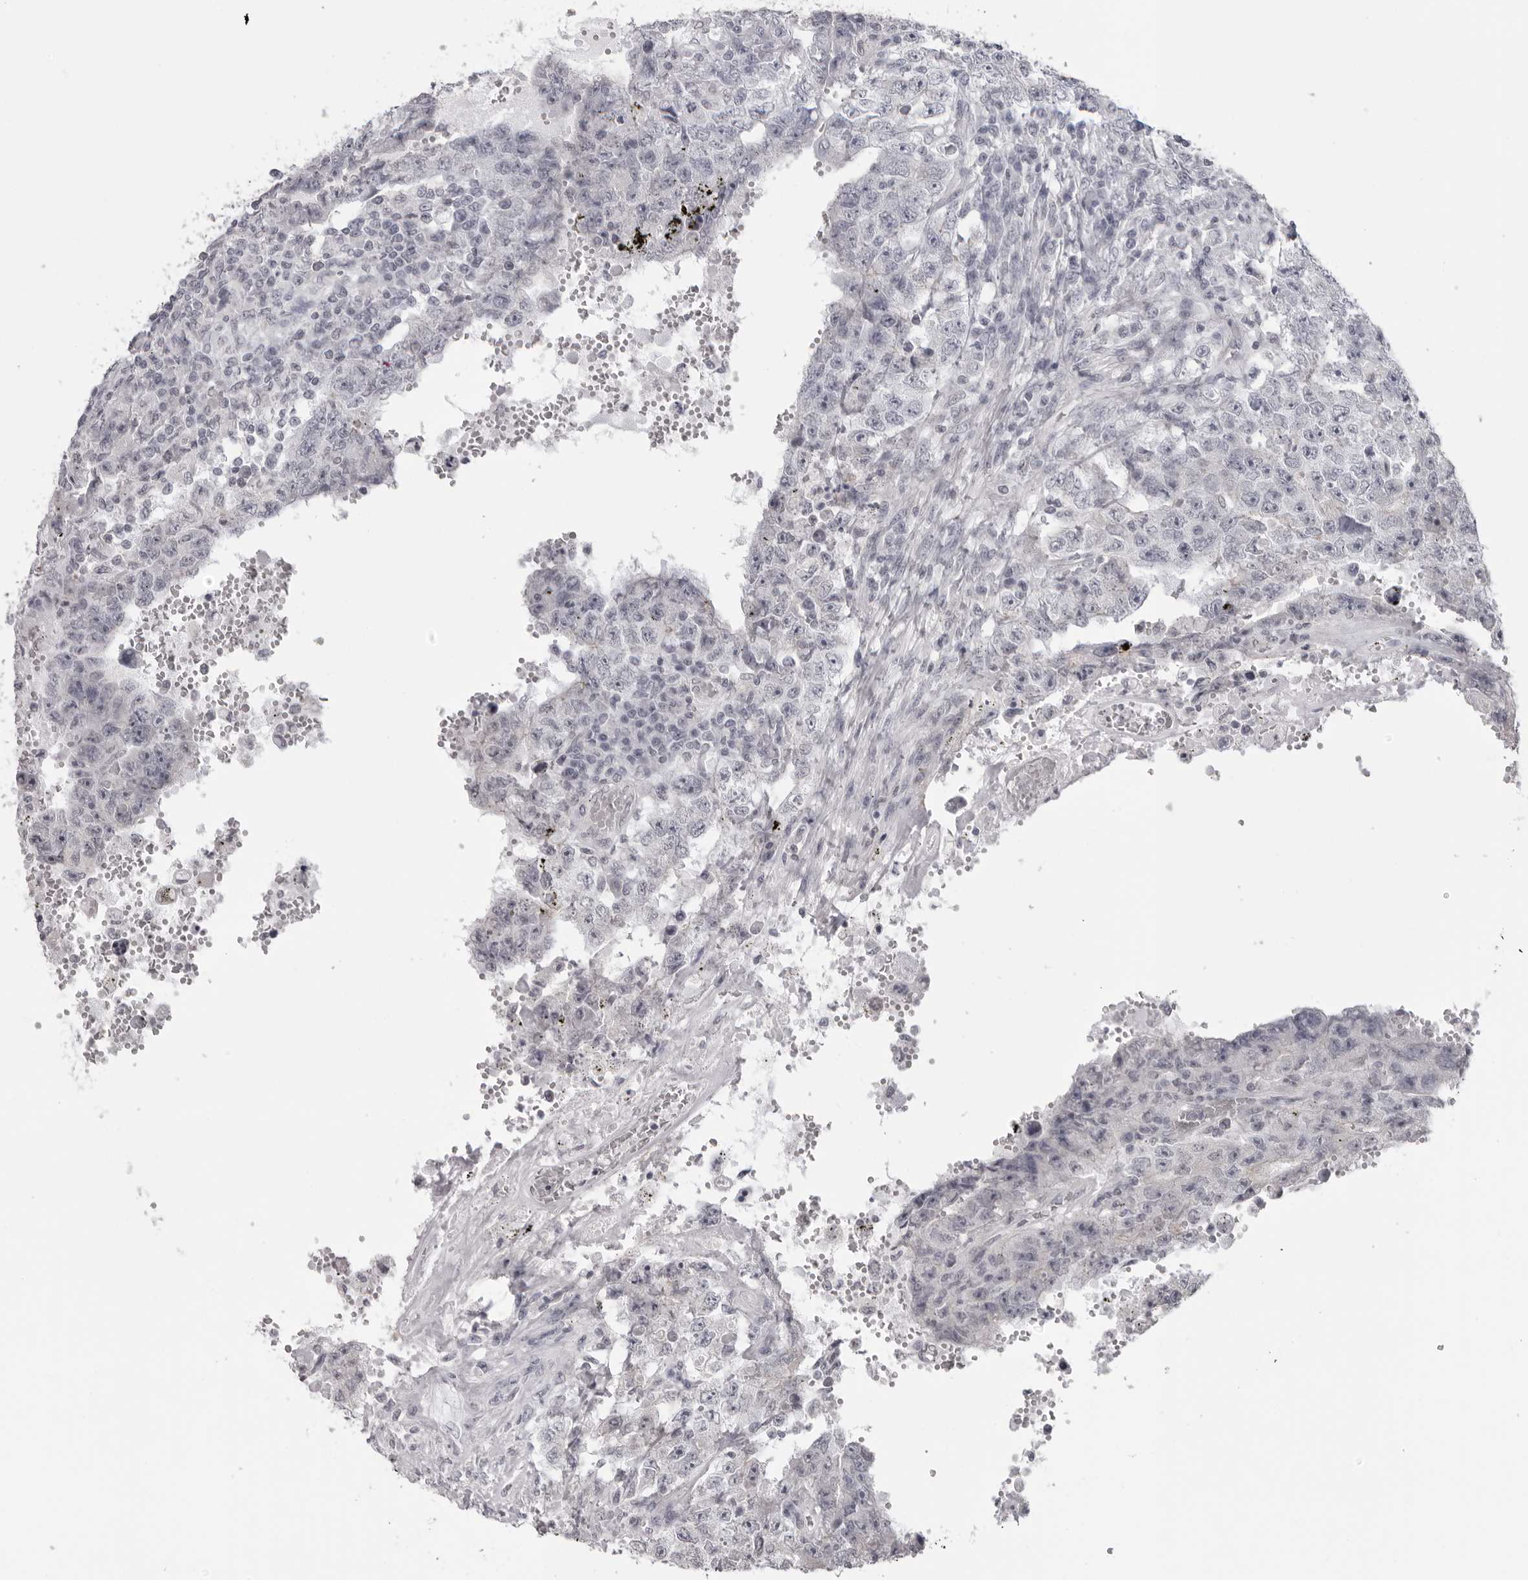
{"staining": {"intensity": "negative", "quantity": "none", "location": "none"}, "tissue": "testis cancer", "cell_type": "Tumor cells", "image_type": "cancer", "snomed": [{"axis": "morphology", "description": "Carcinoma, Embryonal, NOS"}, {"axis": "topography", "description": "Testis"}], "caption": "Immunohistochemistry (IHC) of human testis embryonal carcinoma reveals no staining in tumor cells.", "gene": "DNALI1", "patient": {"sex": "male", "age": 26}}